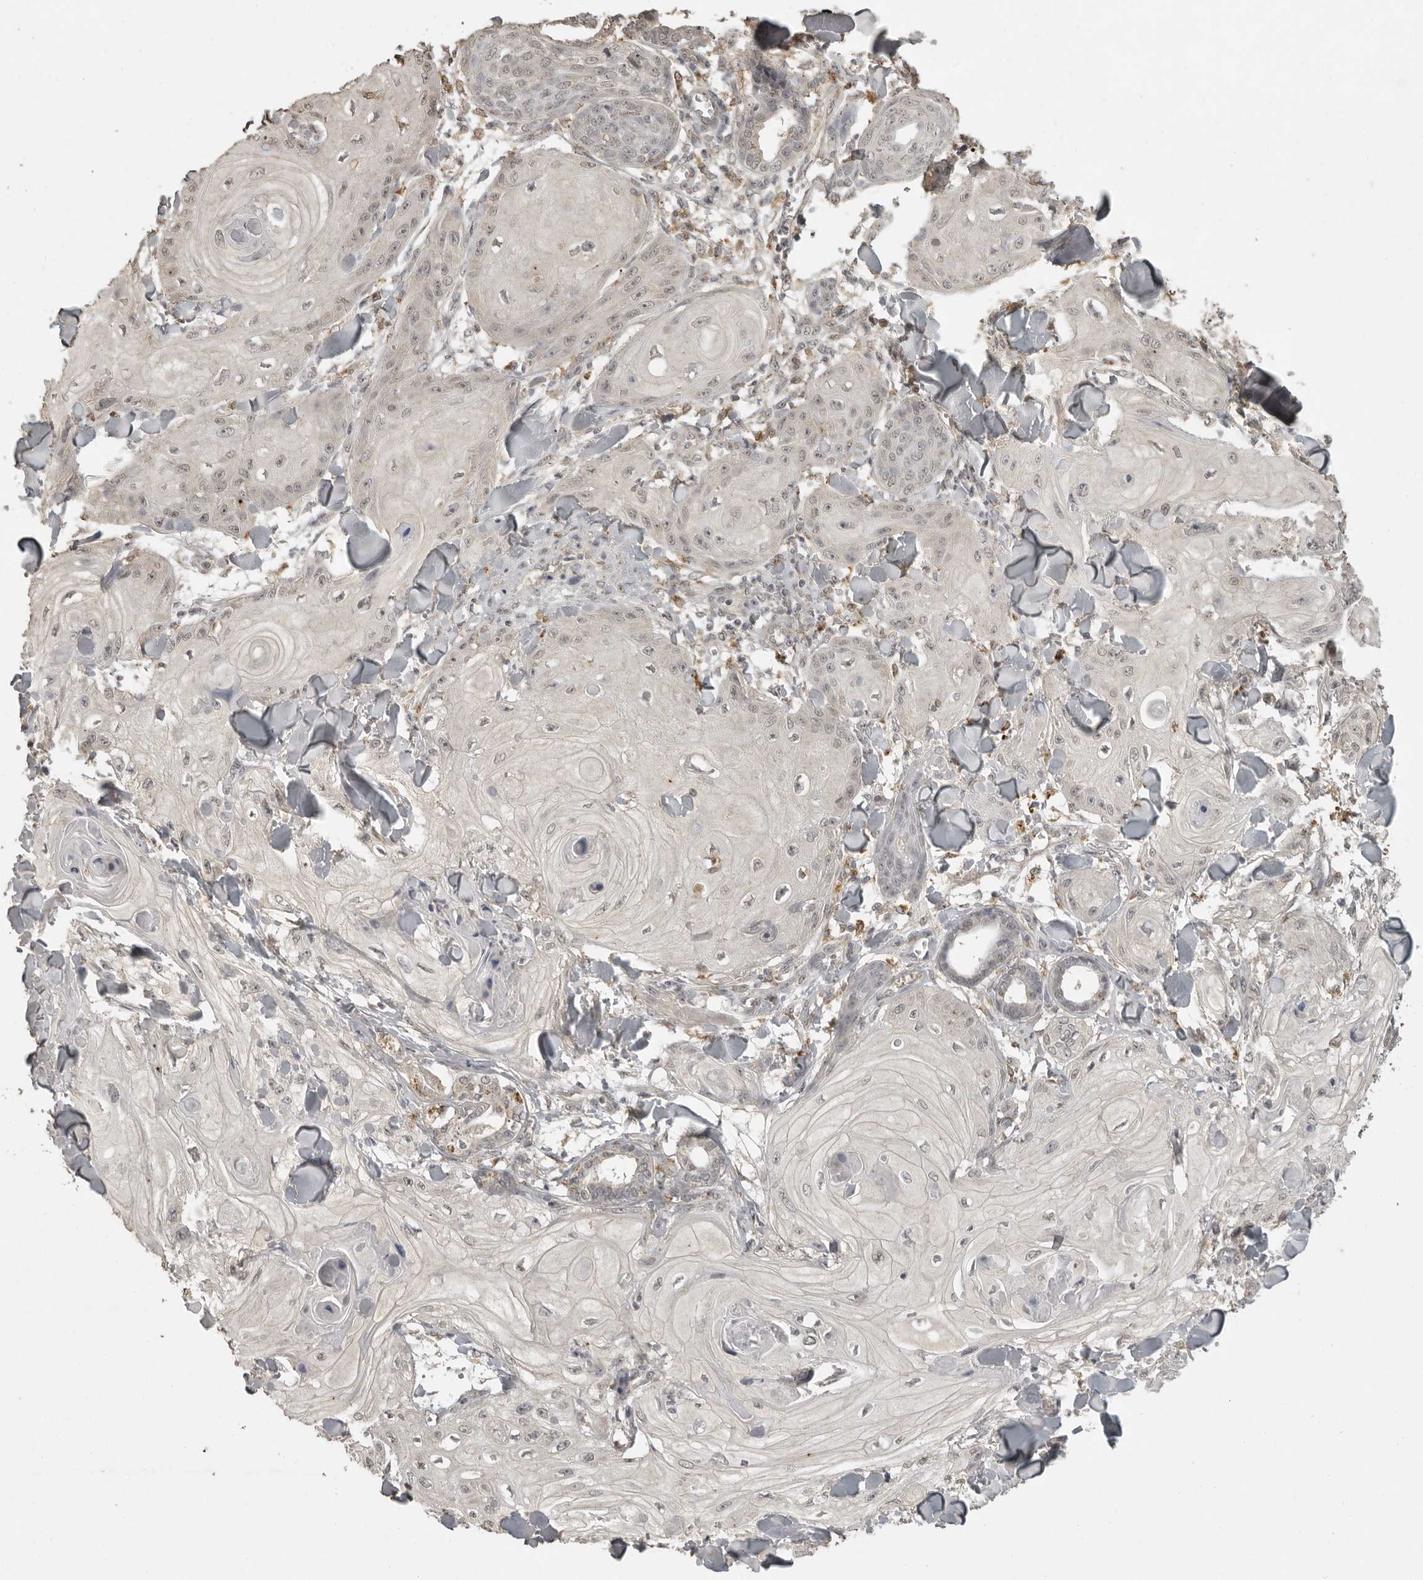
{"staining": {"intensity": "negative", "quantity": "none", "location": "none"}, "tissue": "skin cancer", "cell_type": "Tumor cells", "image_type": "cancer", "snomed": [{"axis": "morphology", "description": "Squamous cell carcinoma, NOS"}, {"axis": "topography", "description": "Skin"}], "caption": "Immunohistochemistry (IHC) image of human skin cancer (squamous cell carcinoma) stained for a protein (brown), which exhibits no expression in tumor cells.", "gene": "CTF1", "patient": {"sex": "male", "age": 74}}